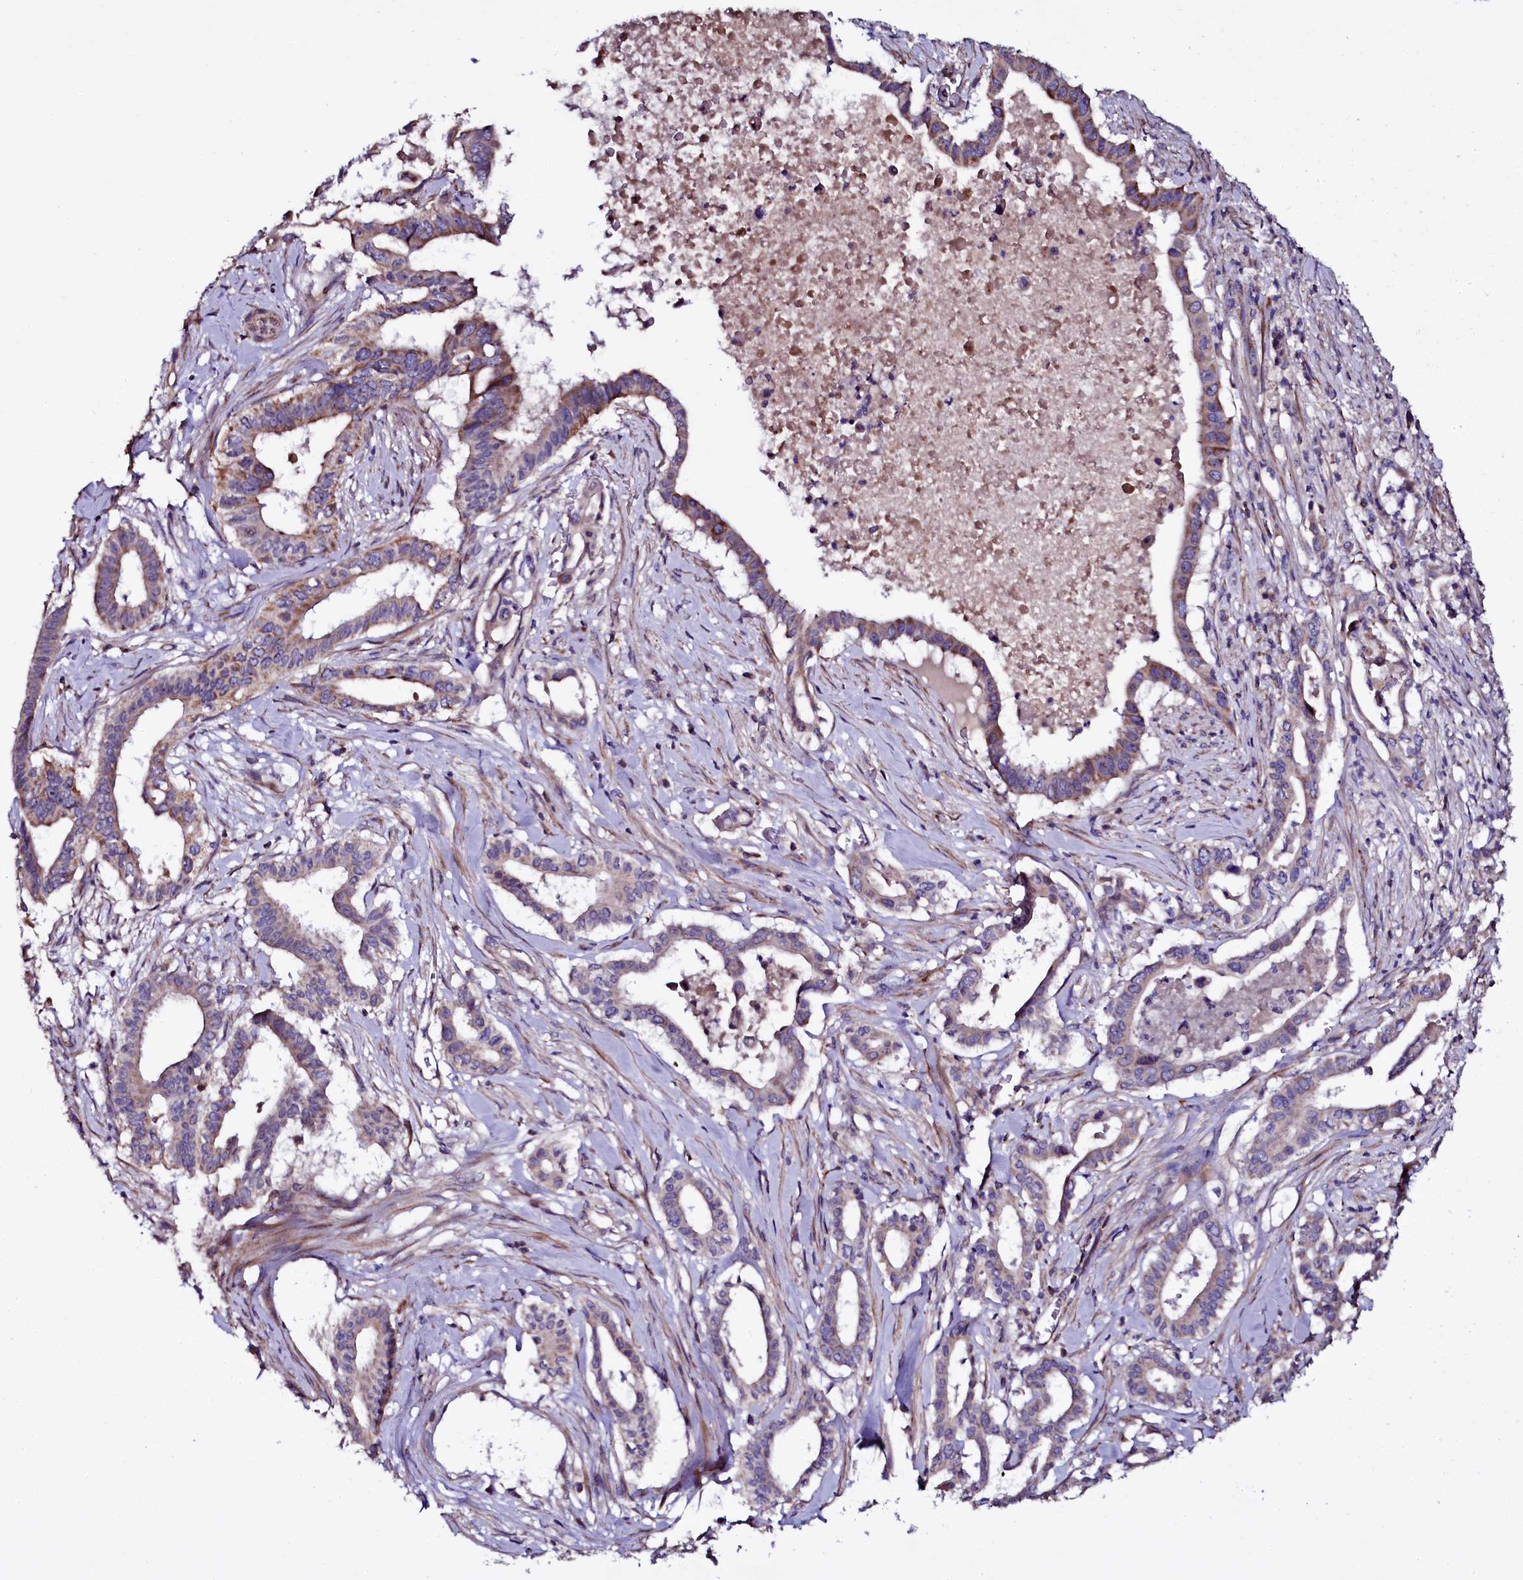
{"staining": {"intensity": "moderate", "quantity": "25%-75%", "location": "cytoplasmic/membranous"}, "tissue": "pancreatic cancer", "cell_type": "Tumor cells", "image_type": "cancer", "snomed": [{"axis": "morphology", "description": "Adenocarcinoma, NOS"}, {"axis": "topography", "description": "Pancreas"}], "caption": "The image reveals immunohistochemical staining of adenocarcinoma (pancreatic). There is moderate cytoplasmic/membranous staining is appreciated in about 25%-75% of tumor cells.", "gene": "NAA80", "patient": {"sex": "female", "age": 77}}